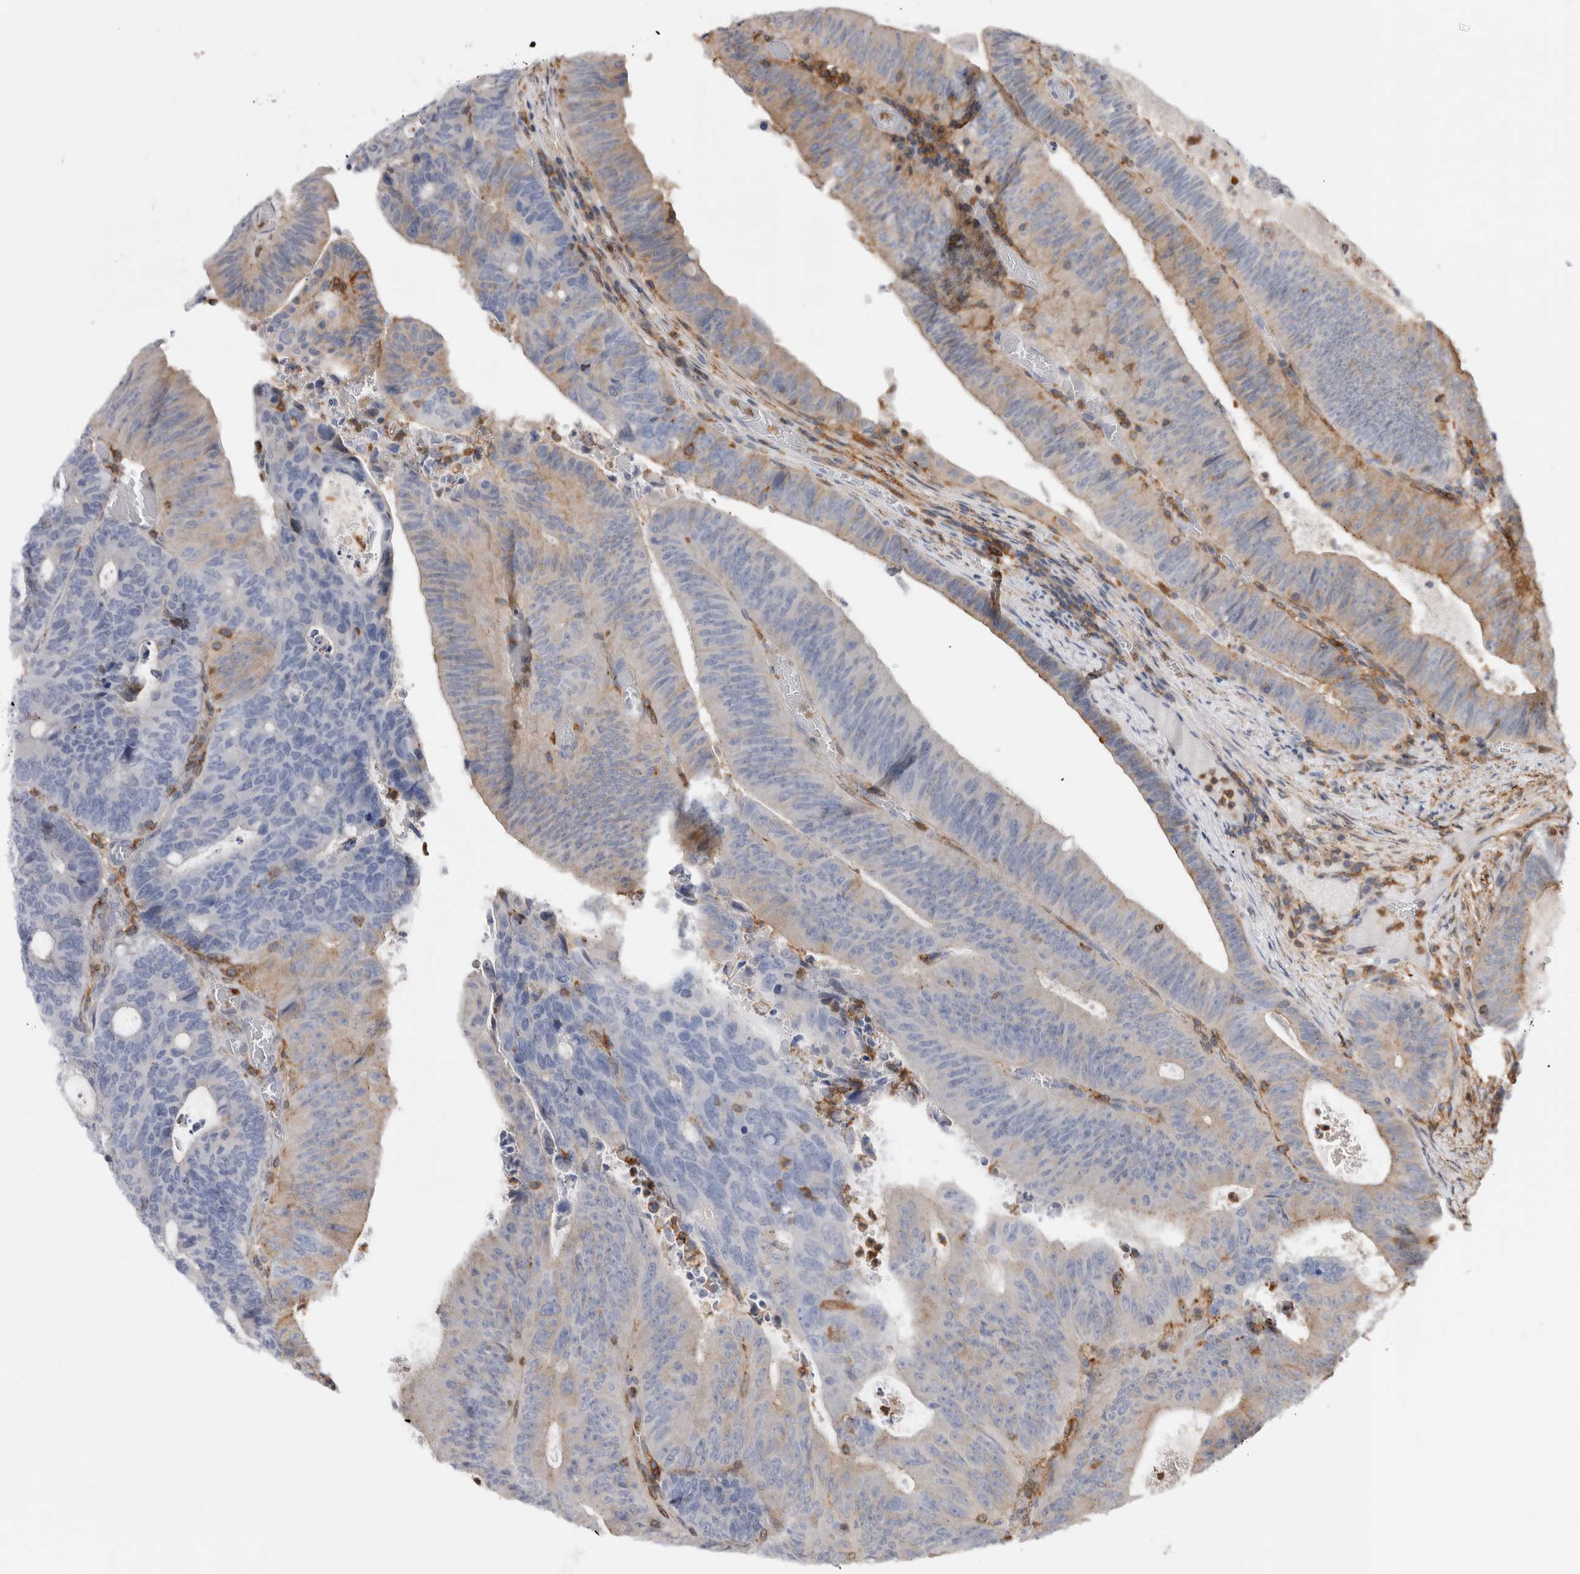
{"staining": {"intensity": "weak", "quantity": "25%-75%", "location": "cytoplasmic/membranous"}, "tissue": "colorectal cancer", "cell_type": "Tumor cells", "image_type": "cancer", "snomed": [{"axis": "morphology", "description": "Adenocarcinoma, NOS"}, {"axis": "topography", "description": "Colon"}], "caption": "Tumor cells reveal weak cytoplasmic/membranous expression in about 25%-75% of cells in colorectal adenocarcinoma.", "gene": "CCDC88B", "patient": {"sex": "male", "age": 87}}